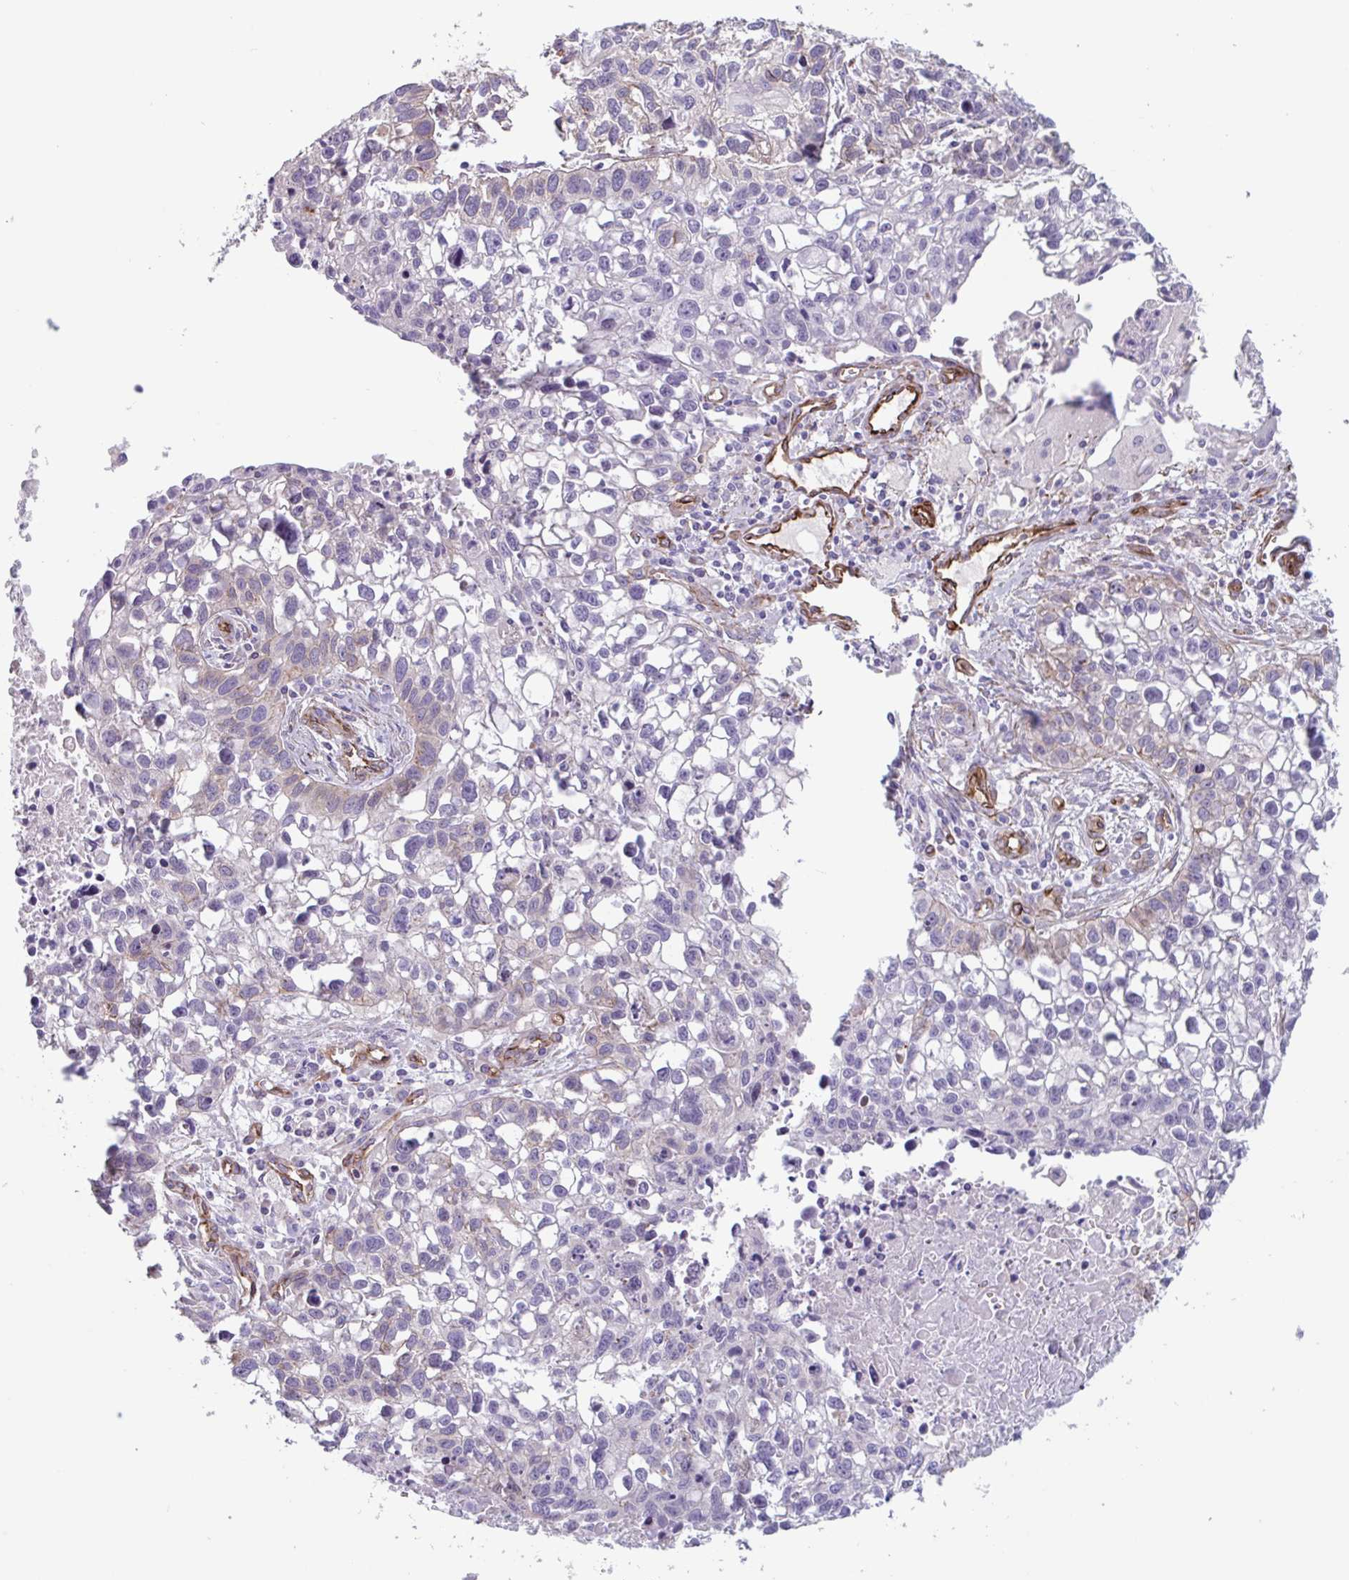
{"staining": {"intensity": "negative", "quantity": "none", "location": "none"}, "tissue": "lung cancer", "cell_type": "Tumor cells", "image_type": "cancer", "snomed": [{"axis": "morphology", "description": "Squamous cell carcinoma, NOS"}, {"axis": "topography", "description": "Lung"}], "caption": "High power microscopy image of an immunohistochemistry (IHC) image of lung cancer (squamous cell carcinoma), revealing no significant expression in tumor cells. Nuclei are stained in blue.", "gene": "CITED4", "patient": {"sex": "male", "age": 74}}